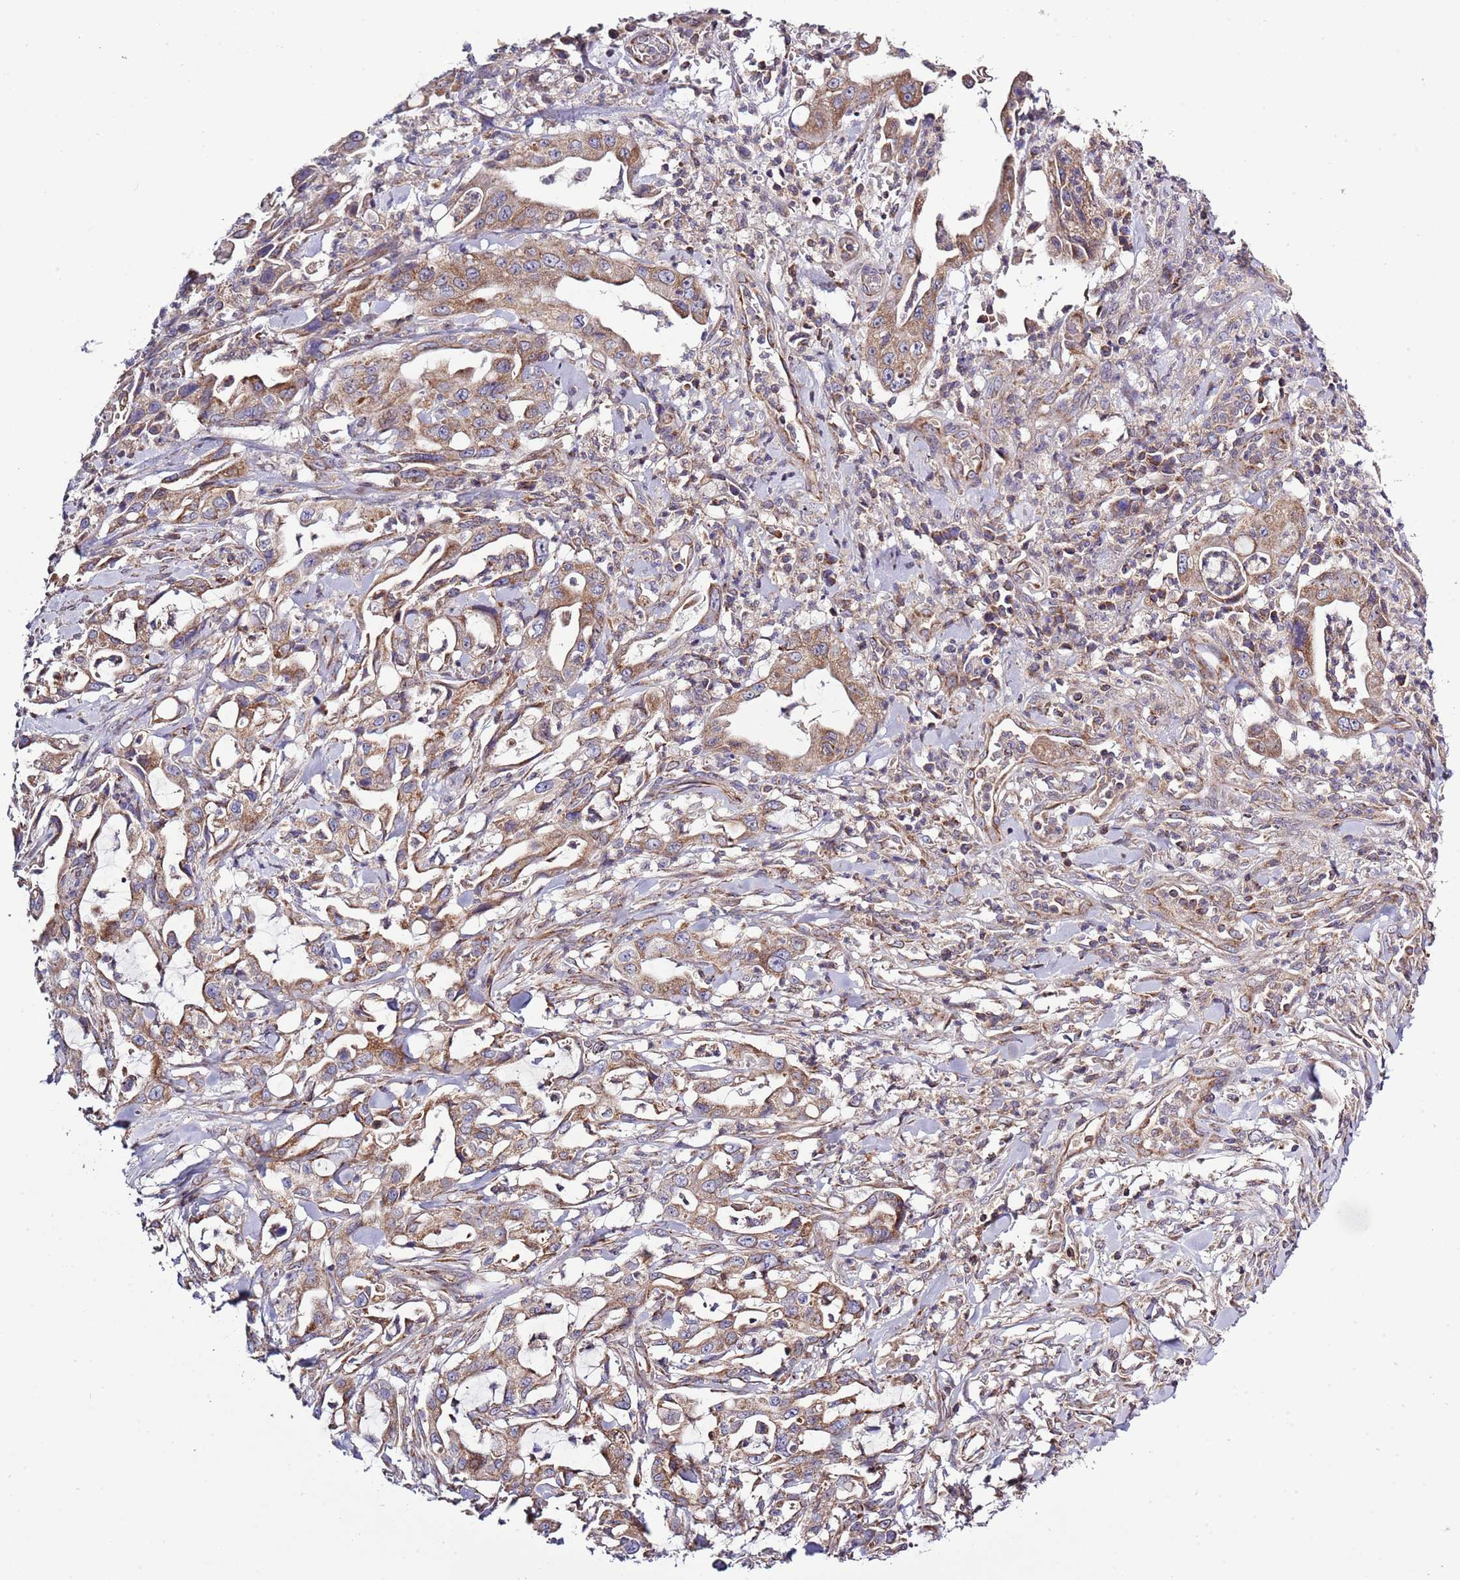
{"staining": {"intensity": "strong", "quantity": ">75%", "location": "cytoplasmic/membranous"}, "tissue": "pancreatic cancer", "cell_type": "Tumor cells", "image_type": "cancer", "snomed": [{"axis": "morphology", "description": "Adenocarcinoma, NOS"}, {"axis": "topography", "description": "Pancreas"}], "caption": "Immunohistochemistry (IHC) photomicrograph of pancreatic cancer (adenocarcinoma) stained for a protein (brown), which shows high levels of strong cytoplasmic/membranous positivity in about >75% of tumor cells.", "gene": "IRS4", "patient": {"sex": "female", "age": 61}}